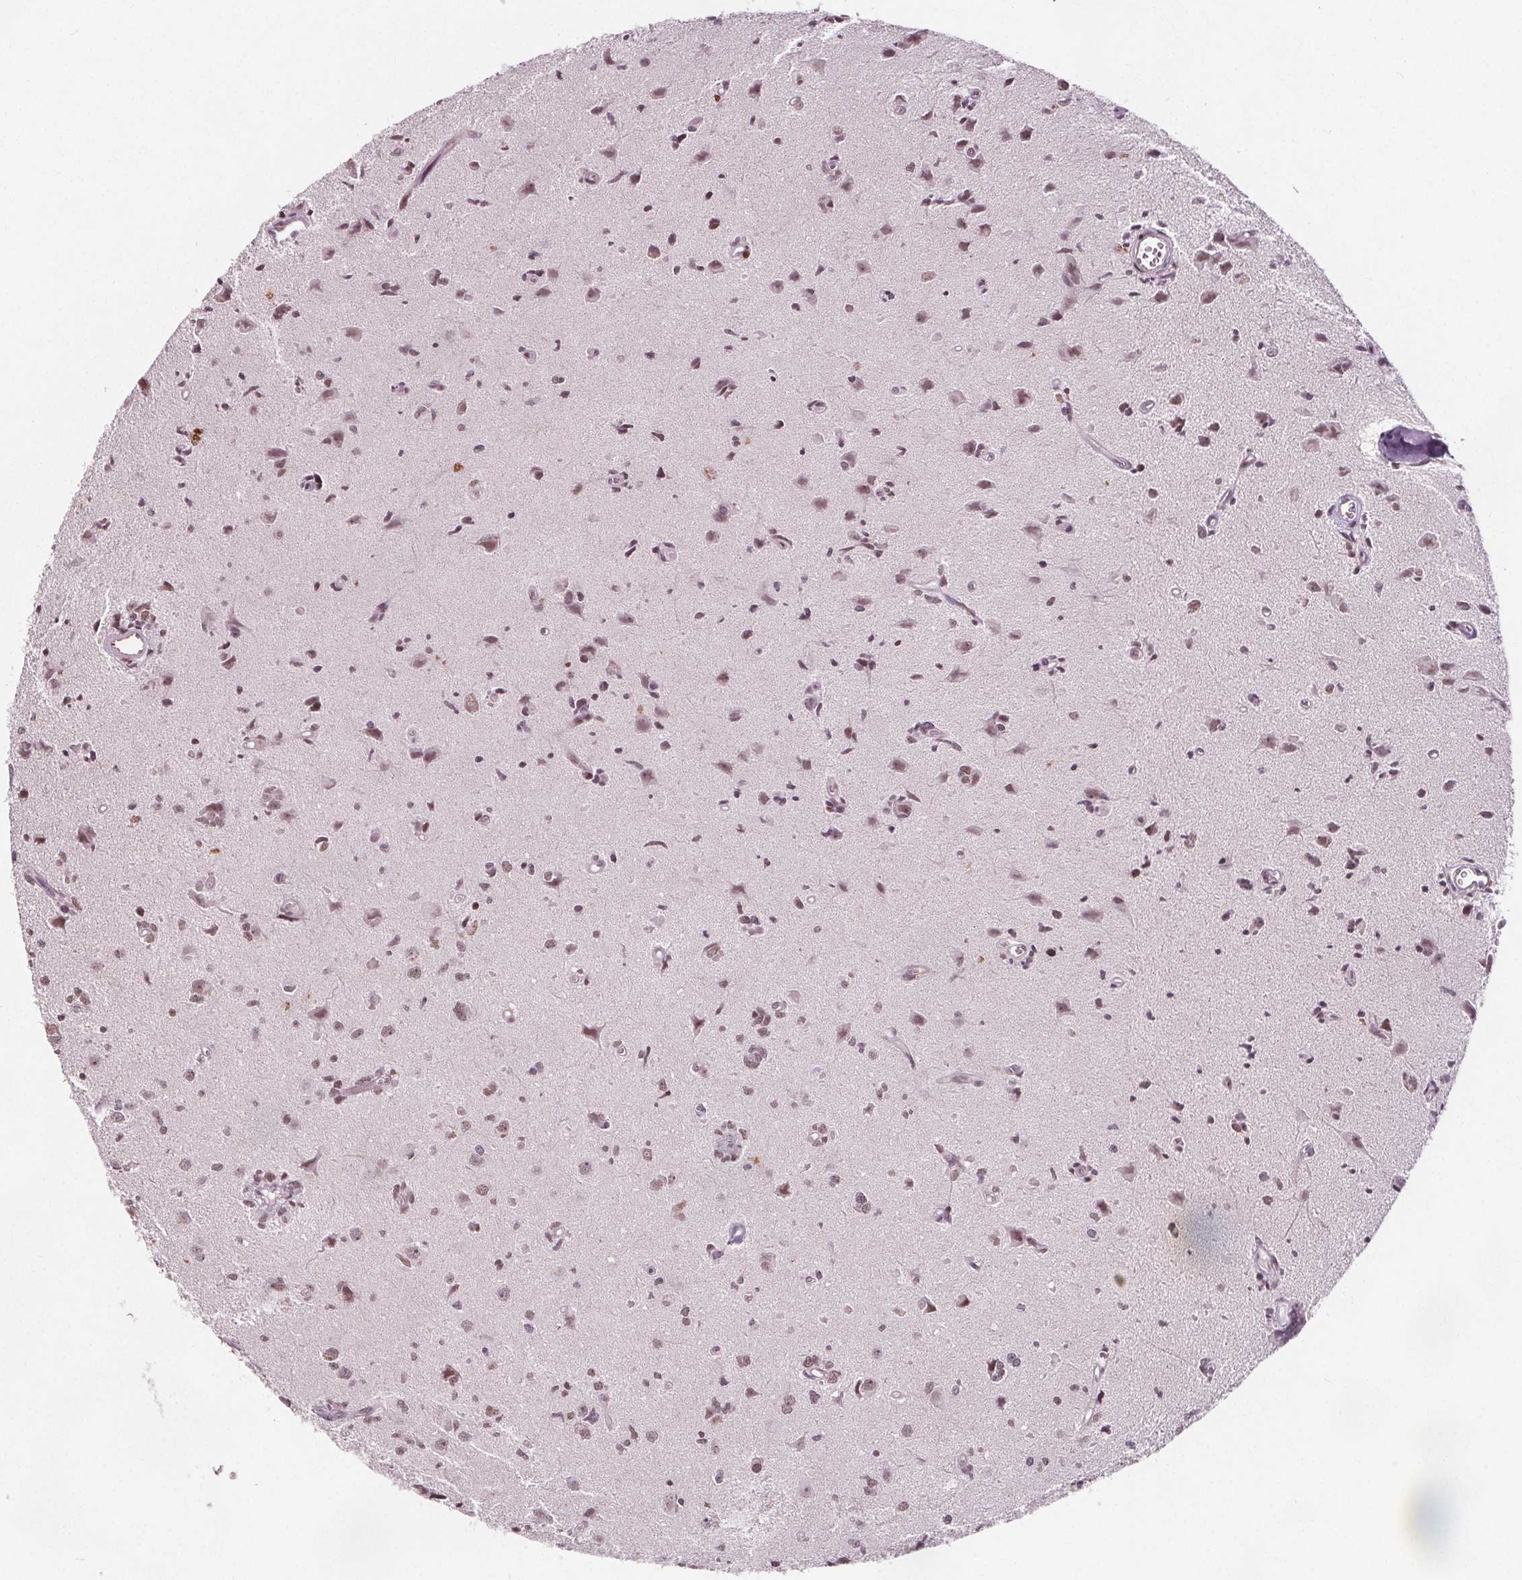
{"staining": {"intensity": "weak", "quantity": ">75%", "location": "nuclear"}, "tissue": "glioma", "cell_type": "Tumor cells", "image_type": "cancer", "snomed": [{"axis": "morphology", "description": "Glioma, malignant, High grade"}, {"axis": "topography", "description": "Brain"}], "caption": "This photomicrograph displays immunohistochemistry (IHC) staining of malignant glioma (high-grade), with low weak nuclear positivity in about >75% of tumor cells.", "gene": "TAF6L", "patient": {"sex": "male", "age": 67}}